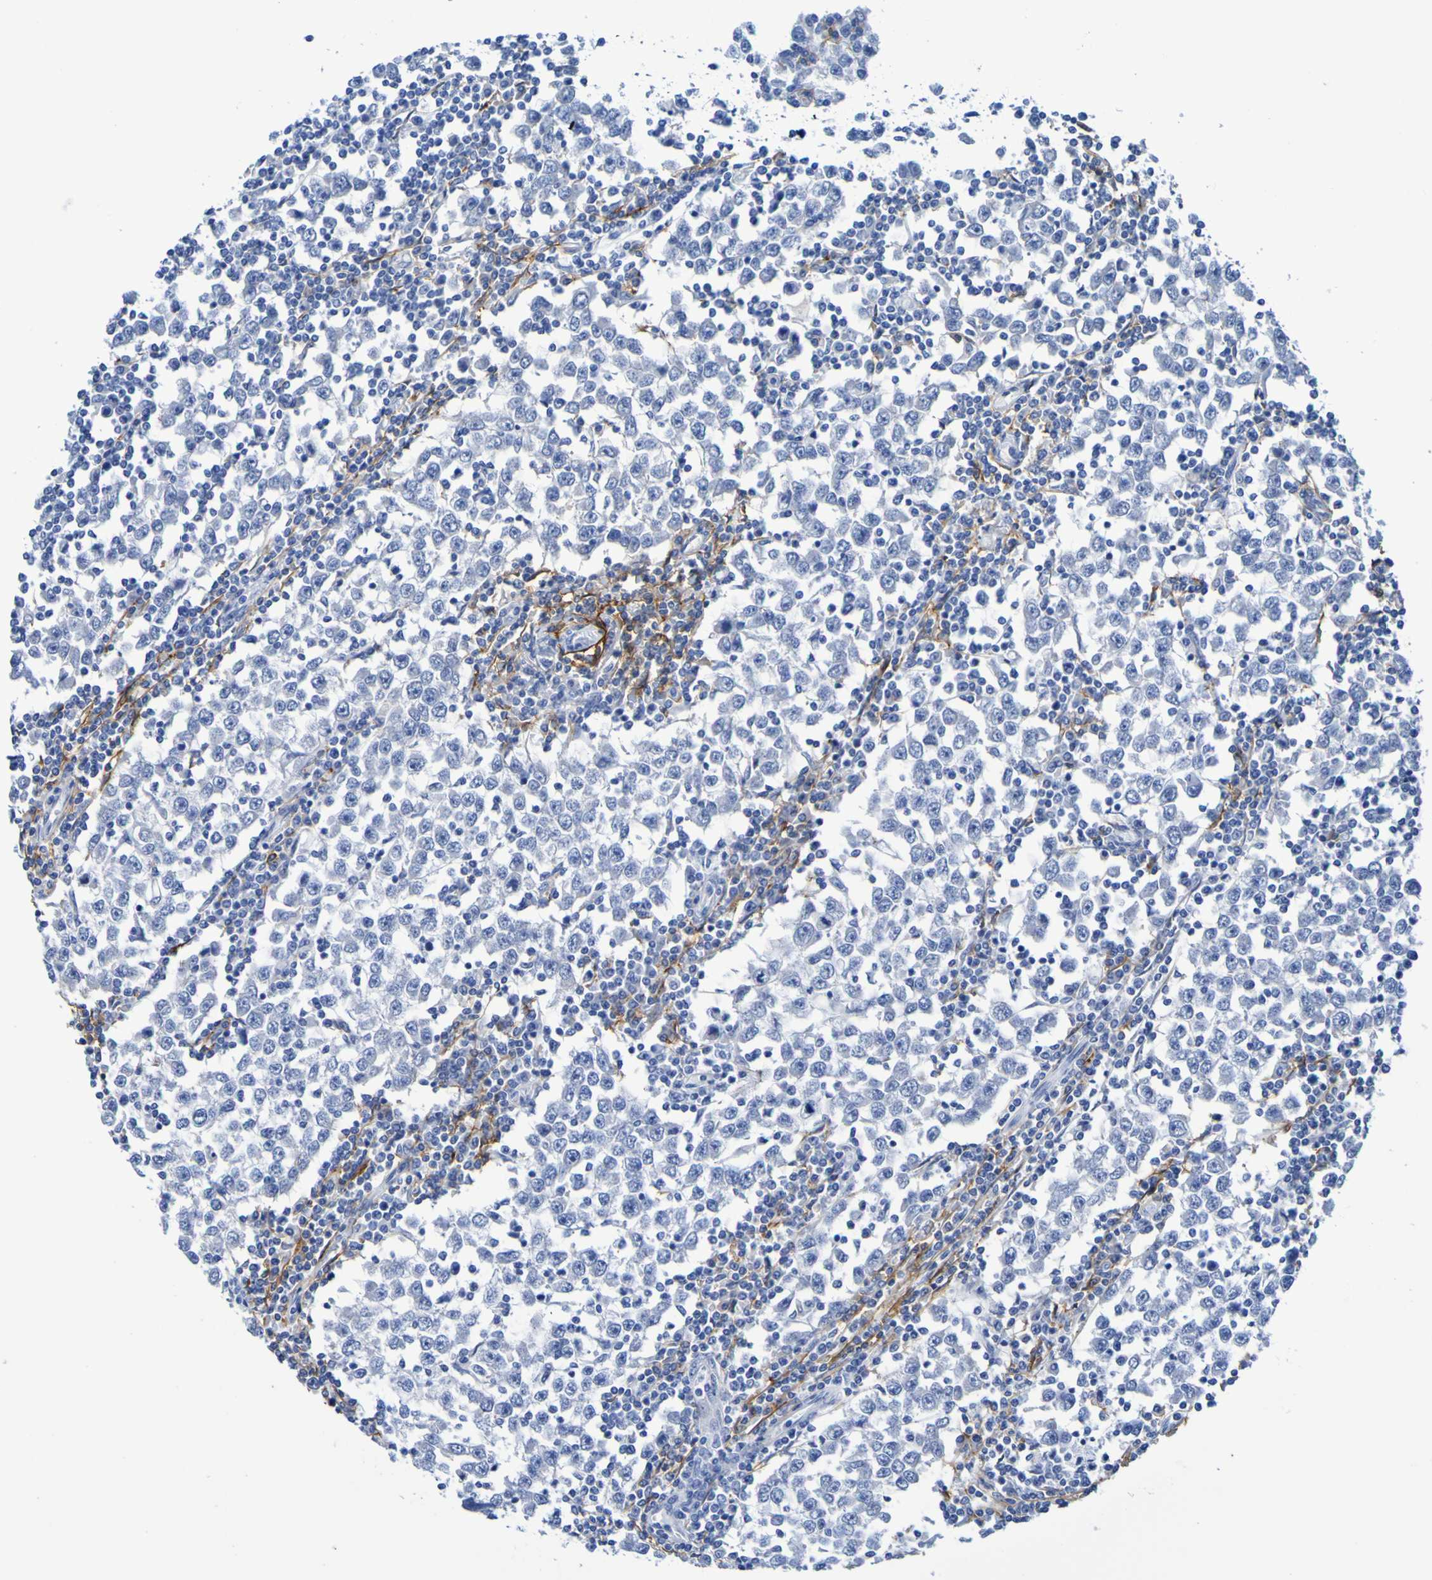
{"staining": {"intensity": "negative", "quantity": "none", "location": "none"}, "tissue": "testis cancer", "cell_type": "Tumor cells", "image_type": "cancer", "snomed": [{"axis": "morphology", "description": "Seminoma, NOS"}, {"axis": "topography", "description": "Testis"}], "caption": "A photomicrograph of human testis cancer is negative for staining in tumor cells.", "gene": "DPEP1", "patient": {"sex": "male", "age": 65}}